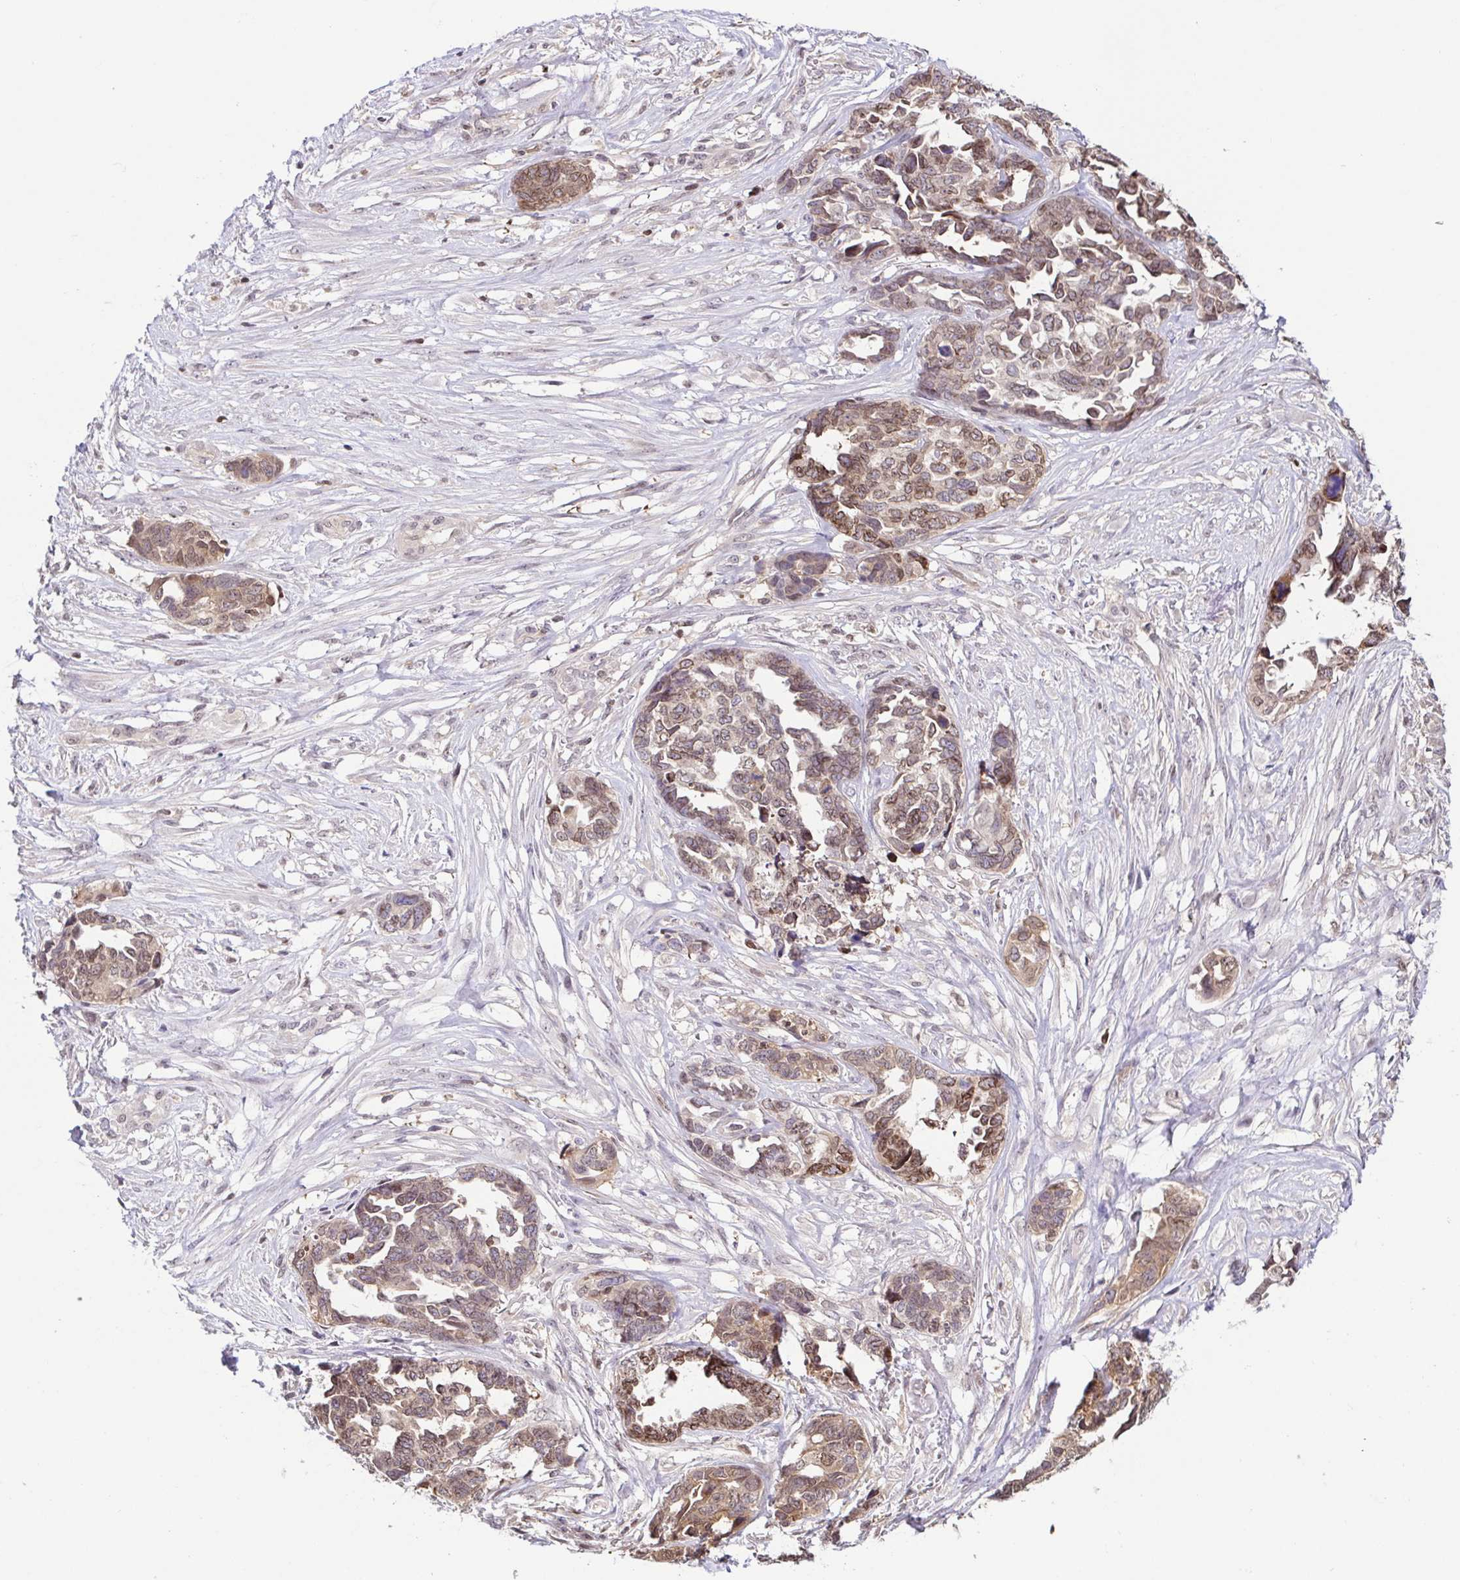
{"staining": {"intensity": "weak", "quantity": "25%-75%", "location": "cytoplasmic/membranous,nuclear"}, "tissue": "ovarian cancer", "cell_type": "Tumor cells", "image_type": "cancer", "snomed": [{"axis": "morphology", "description": "Cystadenocarcinoma, serous, NOS"}, {"axis": "topography", "description": "Ovary"}], "caption": "A high-resolution histopathology image shows IHC staining of ovarian serous cystadenocarcinoma, which shows weak cytoplasmic/membranous and nuclear expression in approximately 25%-75% of tumor cells. (brown staining indicates protein expression, while blue staining denotes nuclei).", "gene": "PSMB9", "patient": {"sex": "female", "age": 69}}